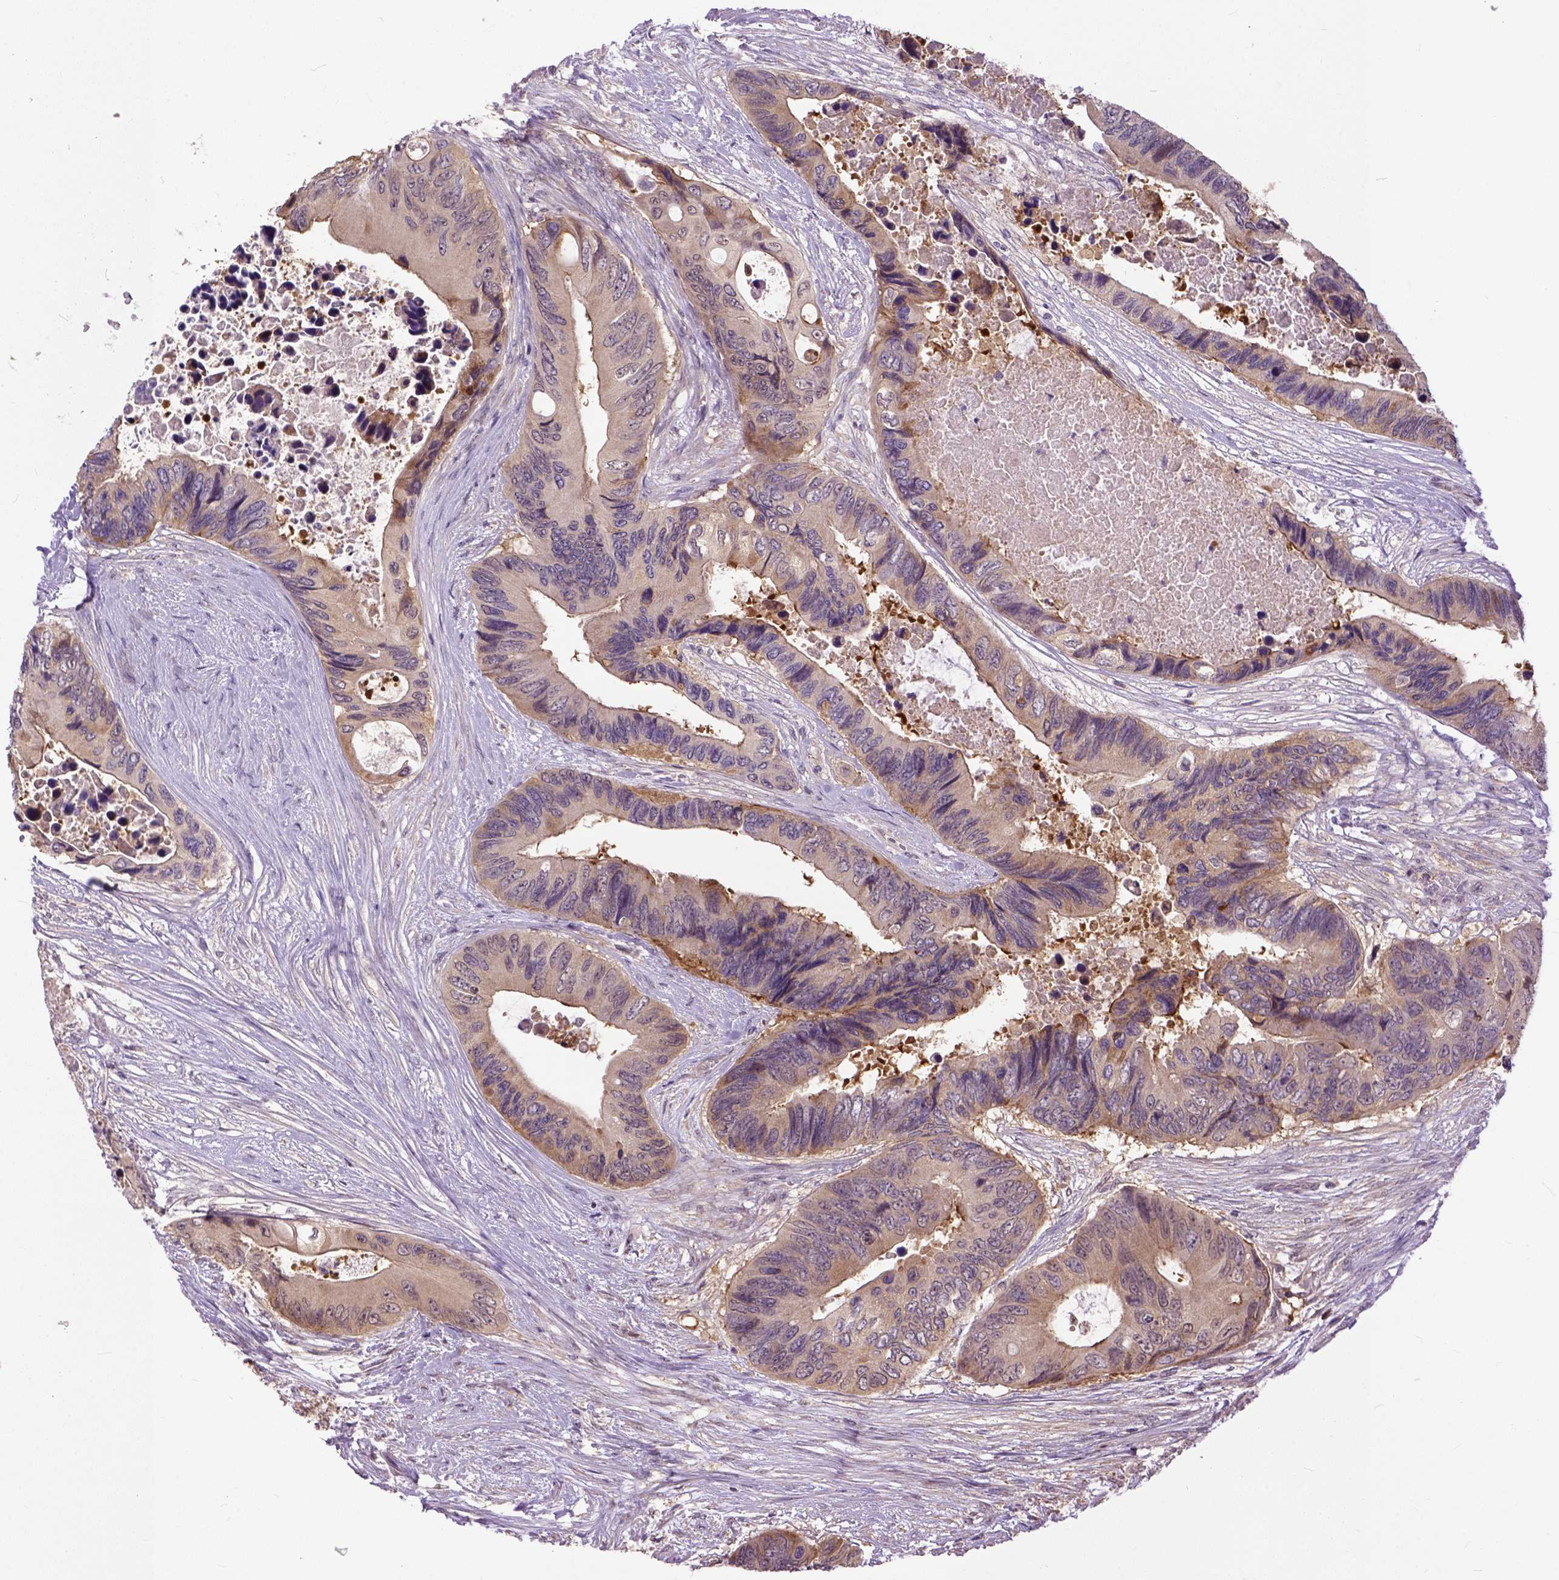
{"staining": {"intensity": "moderate", "quantity": "<25%", "location": "cytoplasmic/membranous"}, "tissue": "colorectal cancer", "cell_type": "Tumor cells", "image_type": "cancer", "snomed": [{"axis": "morphology", "description": "Adenocarcinoma, NOS"}, {"axis": "topography", "description": "Rectum"}], "caption": "This micrograph shows immunohistochemistry staining of human adenocarcinoma (colorectal), with low moderate cytoplasmic/membranous expression in about <25% of tumor cells.", "gene": "CPNE1", "patient": {"sex": "male", "age": 63}}